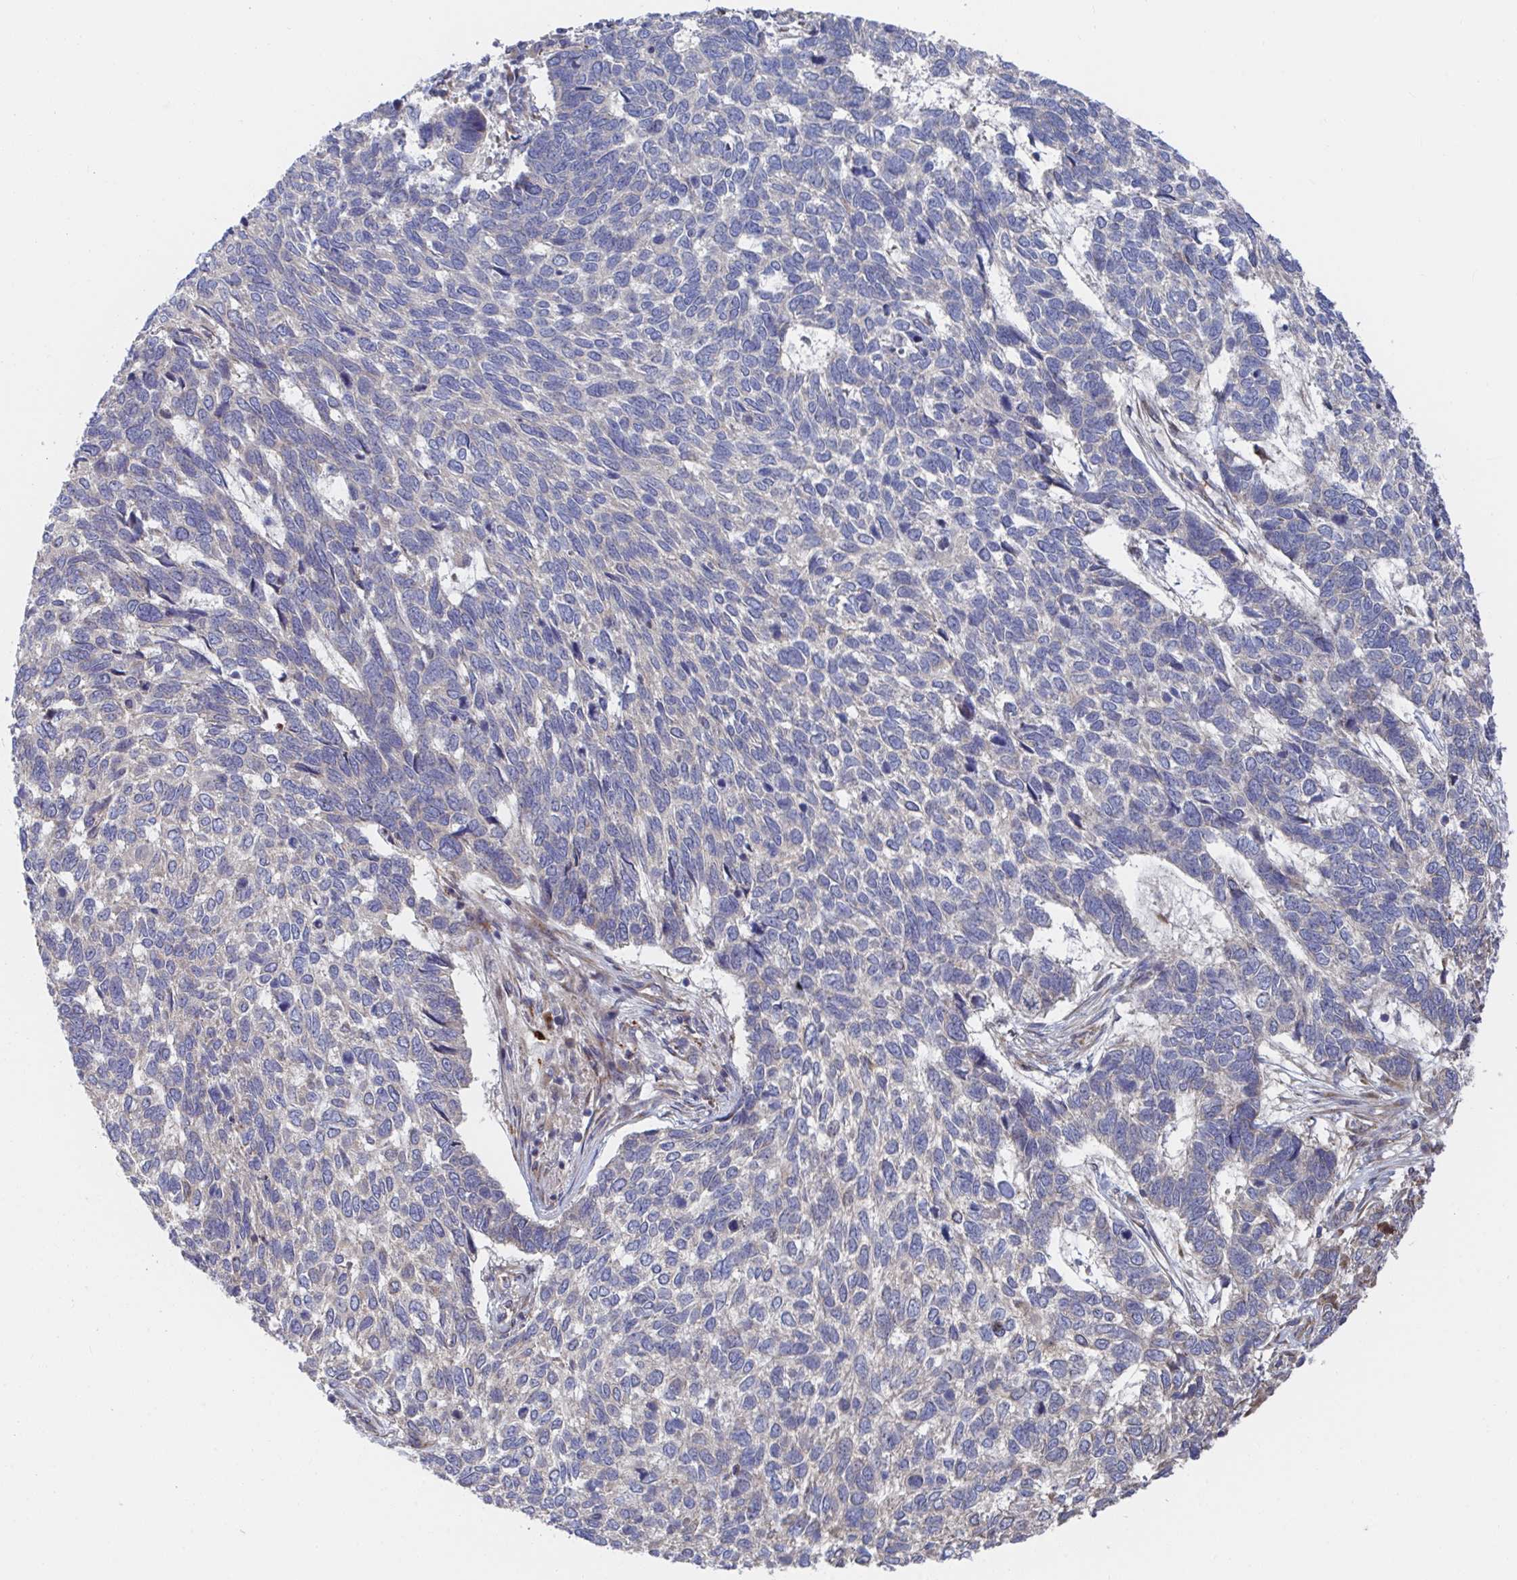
{"staining": {"intensity": "negative", "quantity": "none", "location": "none"}, "tissue": "skin cancer", "cell_type": "Tumor cells", "image_type": "cancer", "snomed": [{"axis": "morphology", "description": "Basal cell carcinoma"}, {"axis": "topography", "description": "Skin"}], "caption": "Immunohistochemical staining of human basal cell carcinoma (skin) reveals no significant expression in tumor cells.", "gene": "FJX1", "patient": {"sex": "female", "age": 65}}